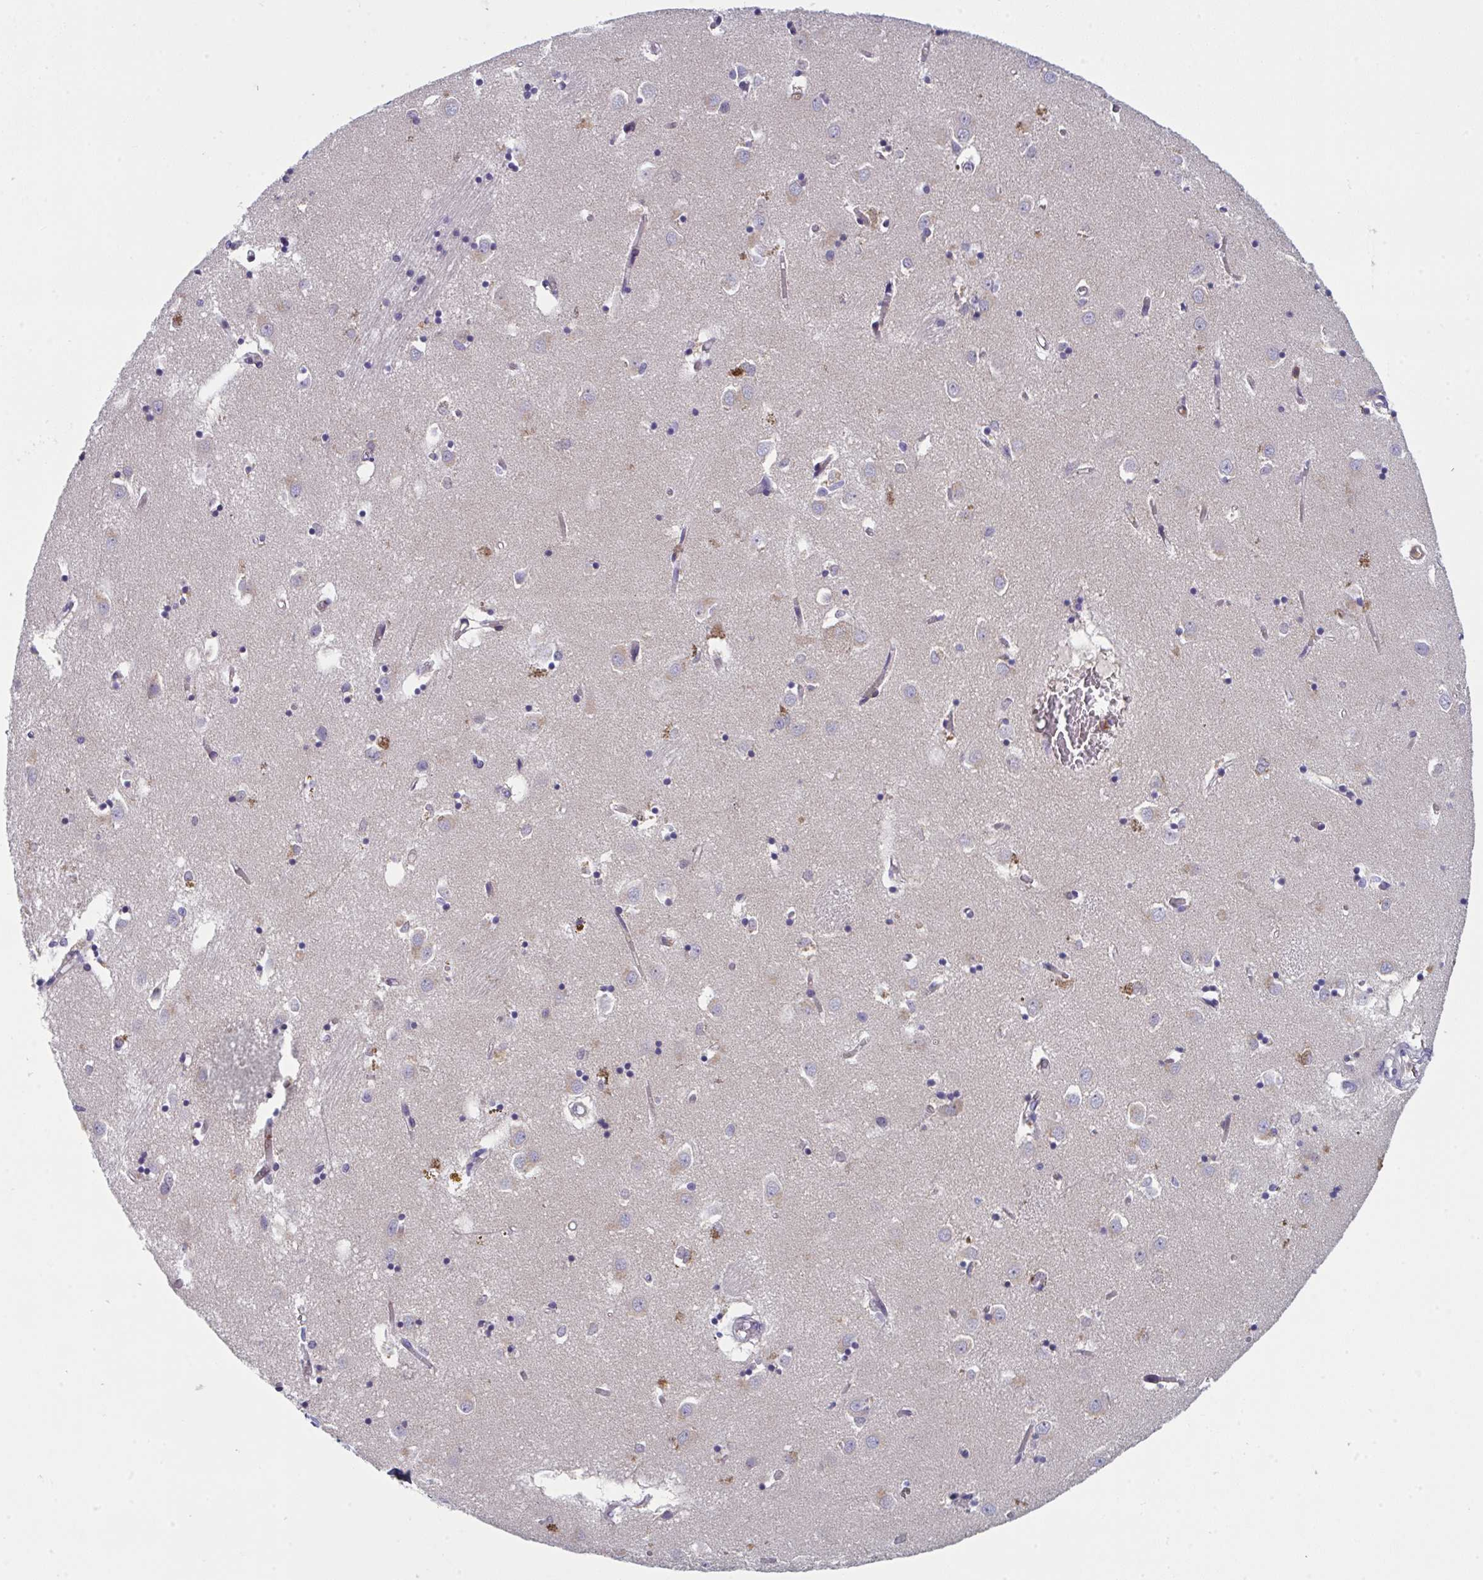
{"staining": {"intensity": "negative", "quantity": "none", "location": "none"}, "tissue": "caudate", "cell_type": "Glial cells", "image_type": "normal", "snomed": [{"axis": "morphology", "description": "Normal tissue, NOS"}, {"axis": "topography", "description": "Lateral ventricle wall"}], "caption": "An image of caudate stained for a protein reveals no brown staining in glial cells.", "gene": "AOC2", "patient": {"sex": "male", "age": 70}}